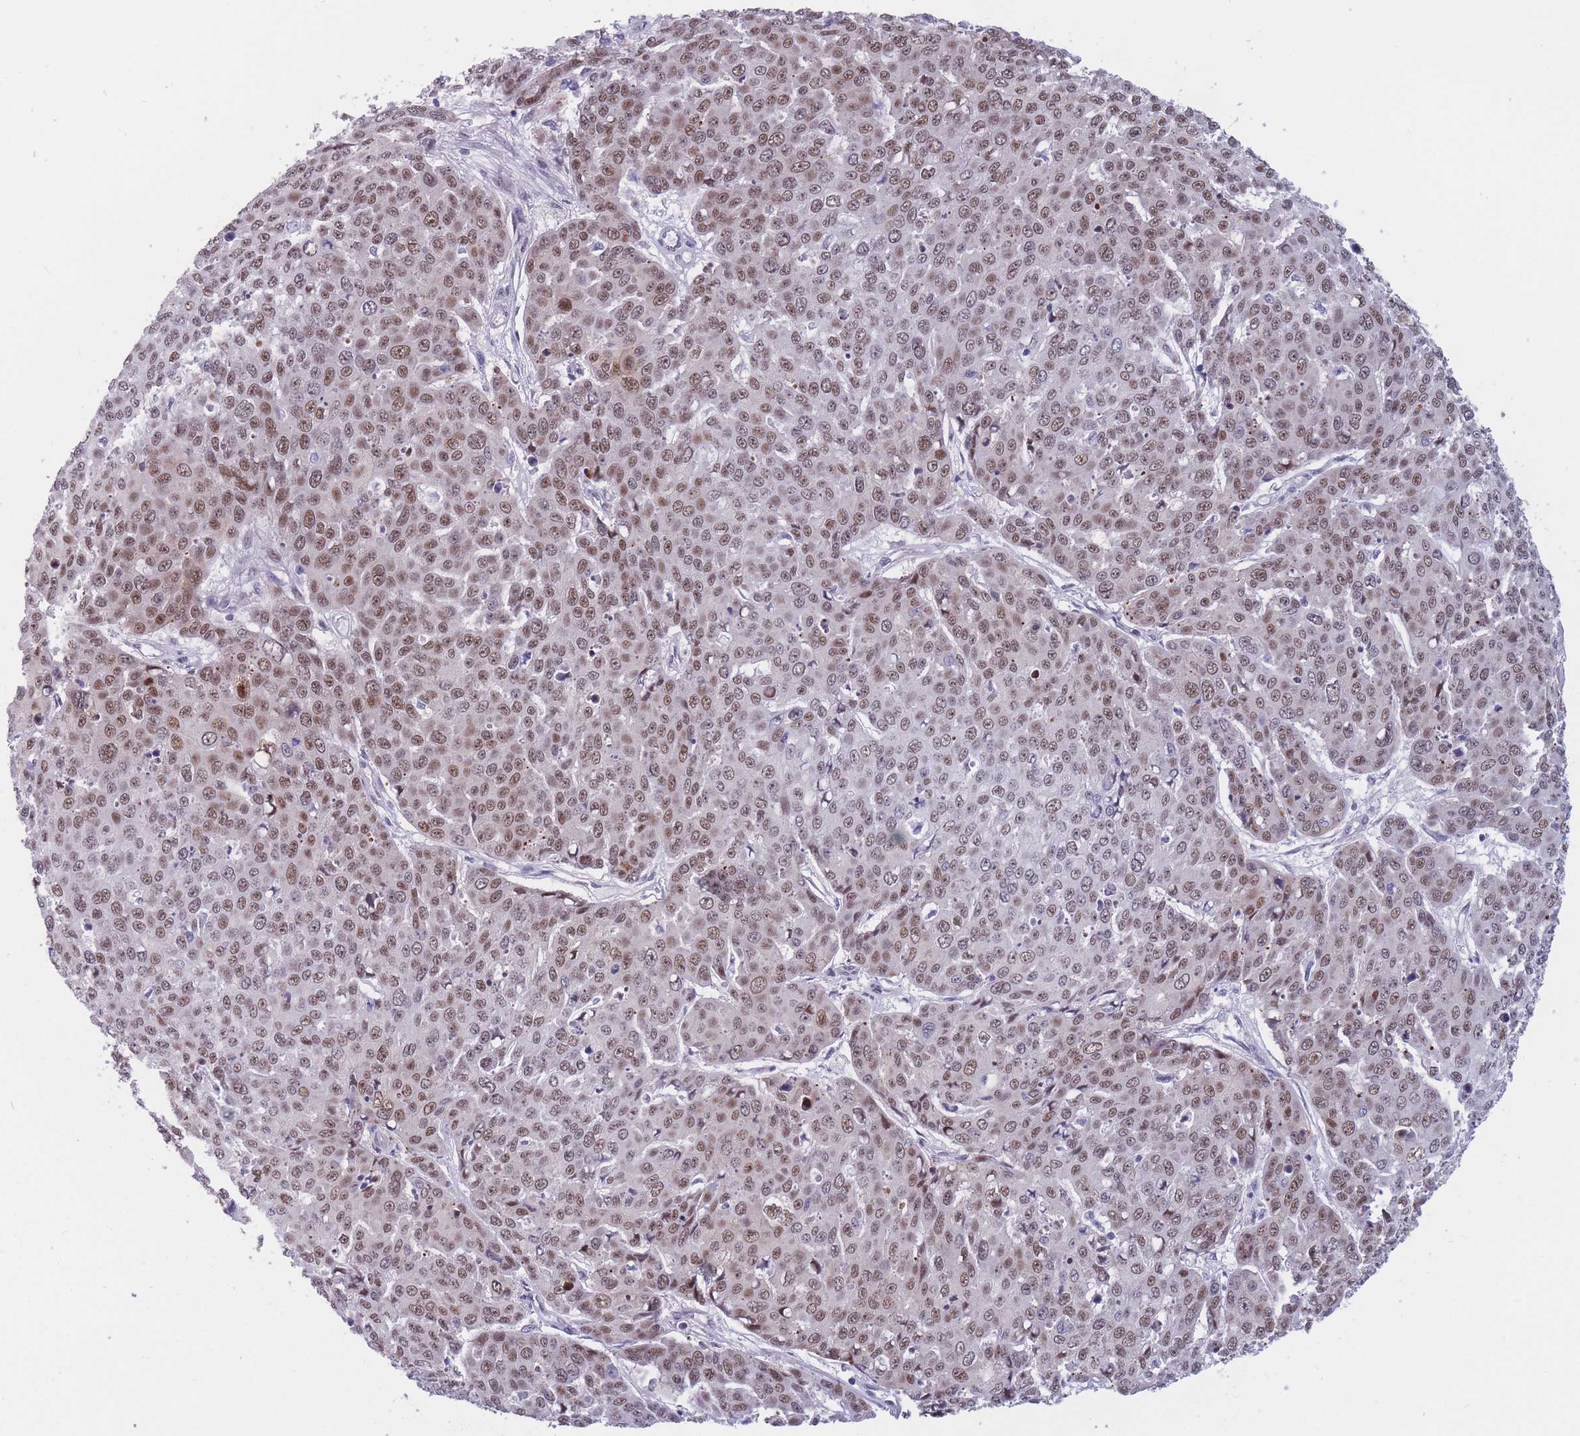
{"staining": {"intensity": "moderate", "quantity": ">75%", "location": "nuclear"}, "tissue": "skin cancer", "cell_type": "Tumor cells", "image_type": "cancer", "snomed": [{"axis": "morphology", "description": "Squamous cell carcinoma, NOS"}, {"axis": "topography", "description": "Skin"}], "caption": "This image displays skin cancer stained with immunohistochemistry (IHC) to label a protein in brown. The nuclear of tumor cells show moderate positivity for the protein. Nuclei are counter-stained blue.", "gene": "BCL9L", "patient": {"sex": "male", "age": 71}}